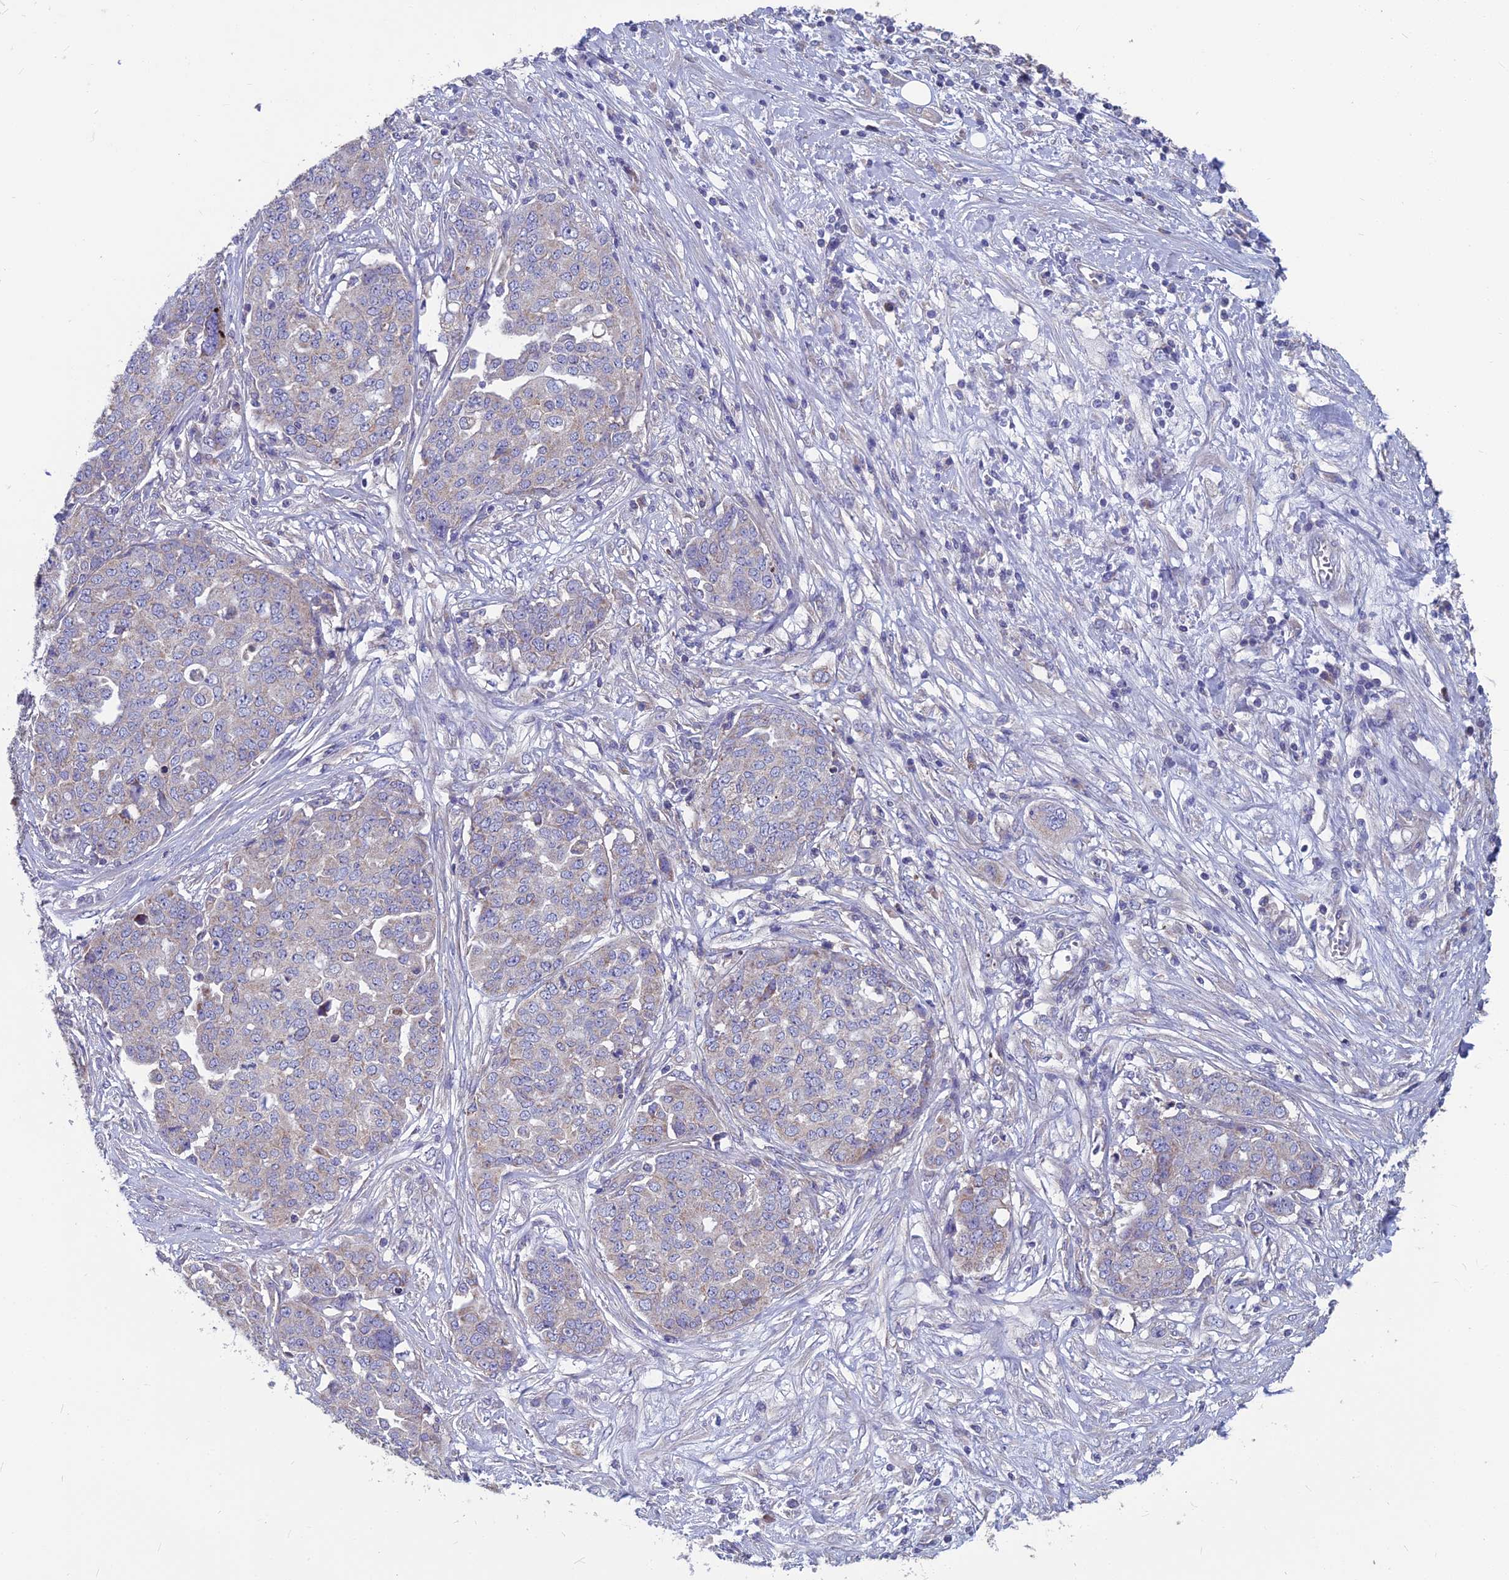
{"staining": {"intensity": "weak", "quantity": "<25%", "location": "cytoplasmic/membranous"}, "tissue": "ovarian cancer", "cell_type": "Tumor cells", "image_type": "cancer", "snomed": [{"axis": "morphology", "description": "Cystadenocarcinoma, serous, NOS"}, {"axis": "topography", "description": "Soft tissue"}, {"axis": "topography", "description": "Ovary"}], "caption": "IHC image of neoplastic tissue: human ovarian cancer (serous cystadenocarcinoma) stained with DAB exhibits no significant protein positivity in tumor cells. Nuclei are stained in blue.", "gene": "COX20", "patient": {"sex": "female", "age": 57}}